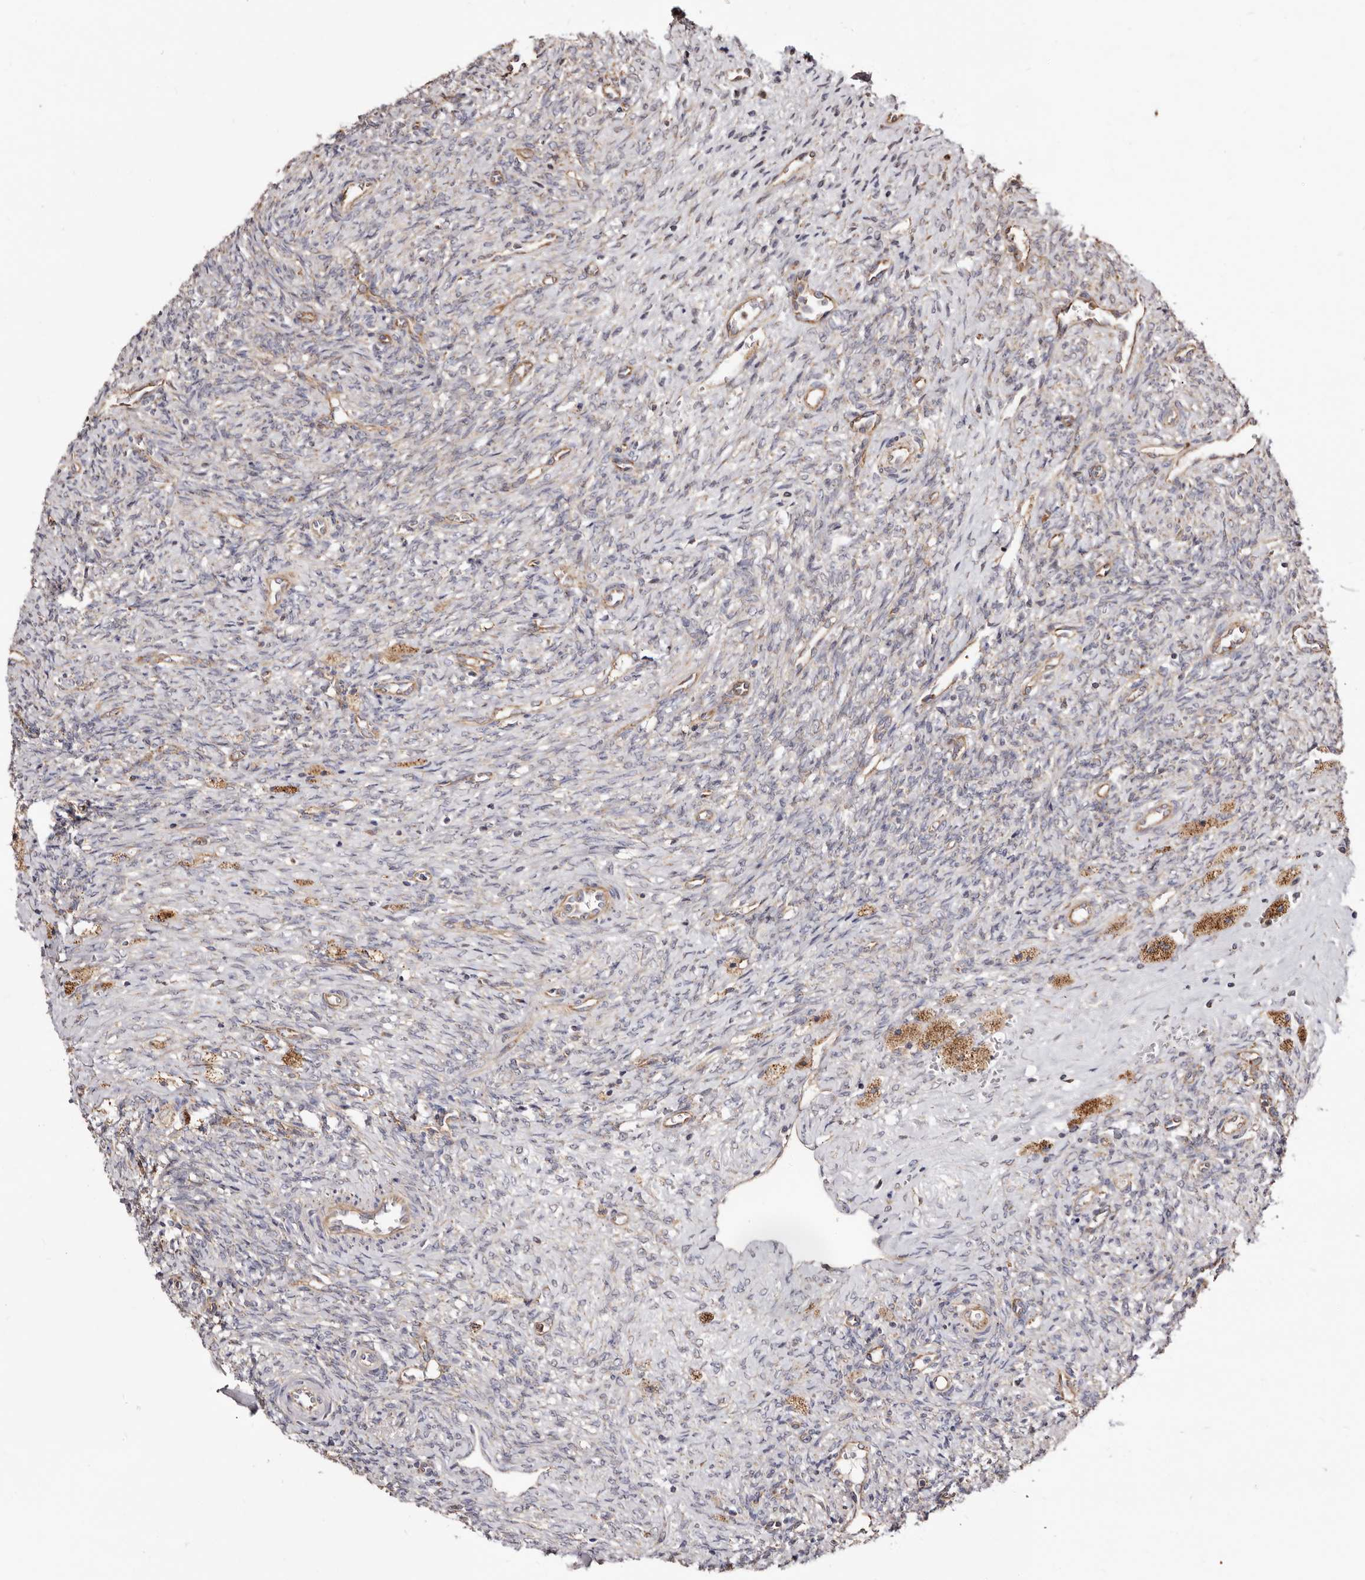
{"staining": {"intensity": "moderate", "quantity": ">75%", "location": "cytoplasmic/membranous,nuclear"}, "tissue": "ovary", "cell_type": "Follicle cells", "image_type": "normal", "snomed": [{"axis": "morphology", "description": "Normal tissue, NOS"}, {"axis": "topography", "description": "Ovary"}], "caption": "A micrograph of human ovary stained for a protein shows moderate cytoplasmic/membranous,nuclear brown staining in follicle cells. Ihc stains the protein of interest in brown and the nuclei are stained blue.", "gene": "LUZP1", "patient": {"sex": "female", "age": 41}}